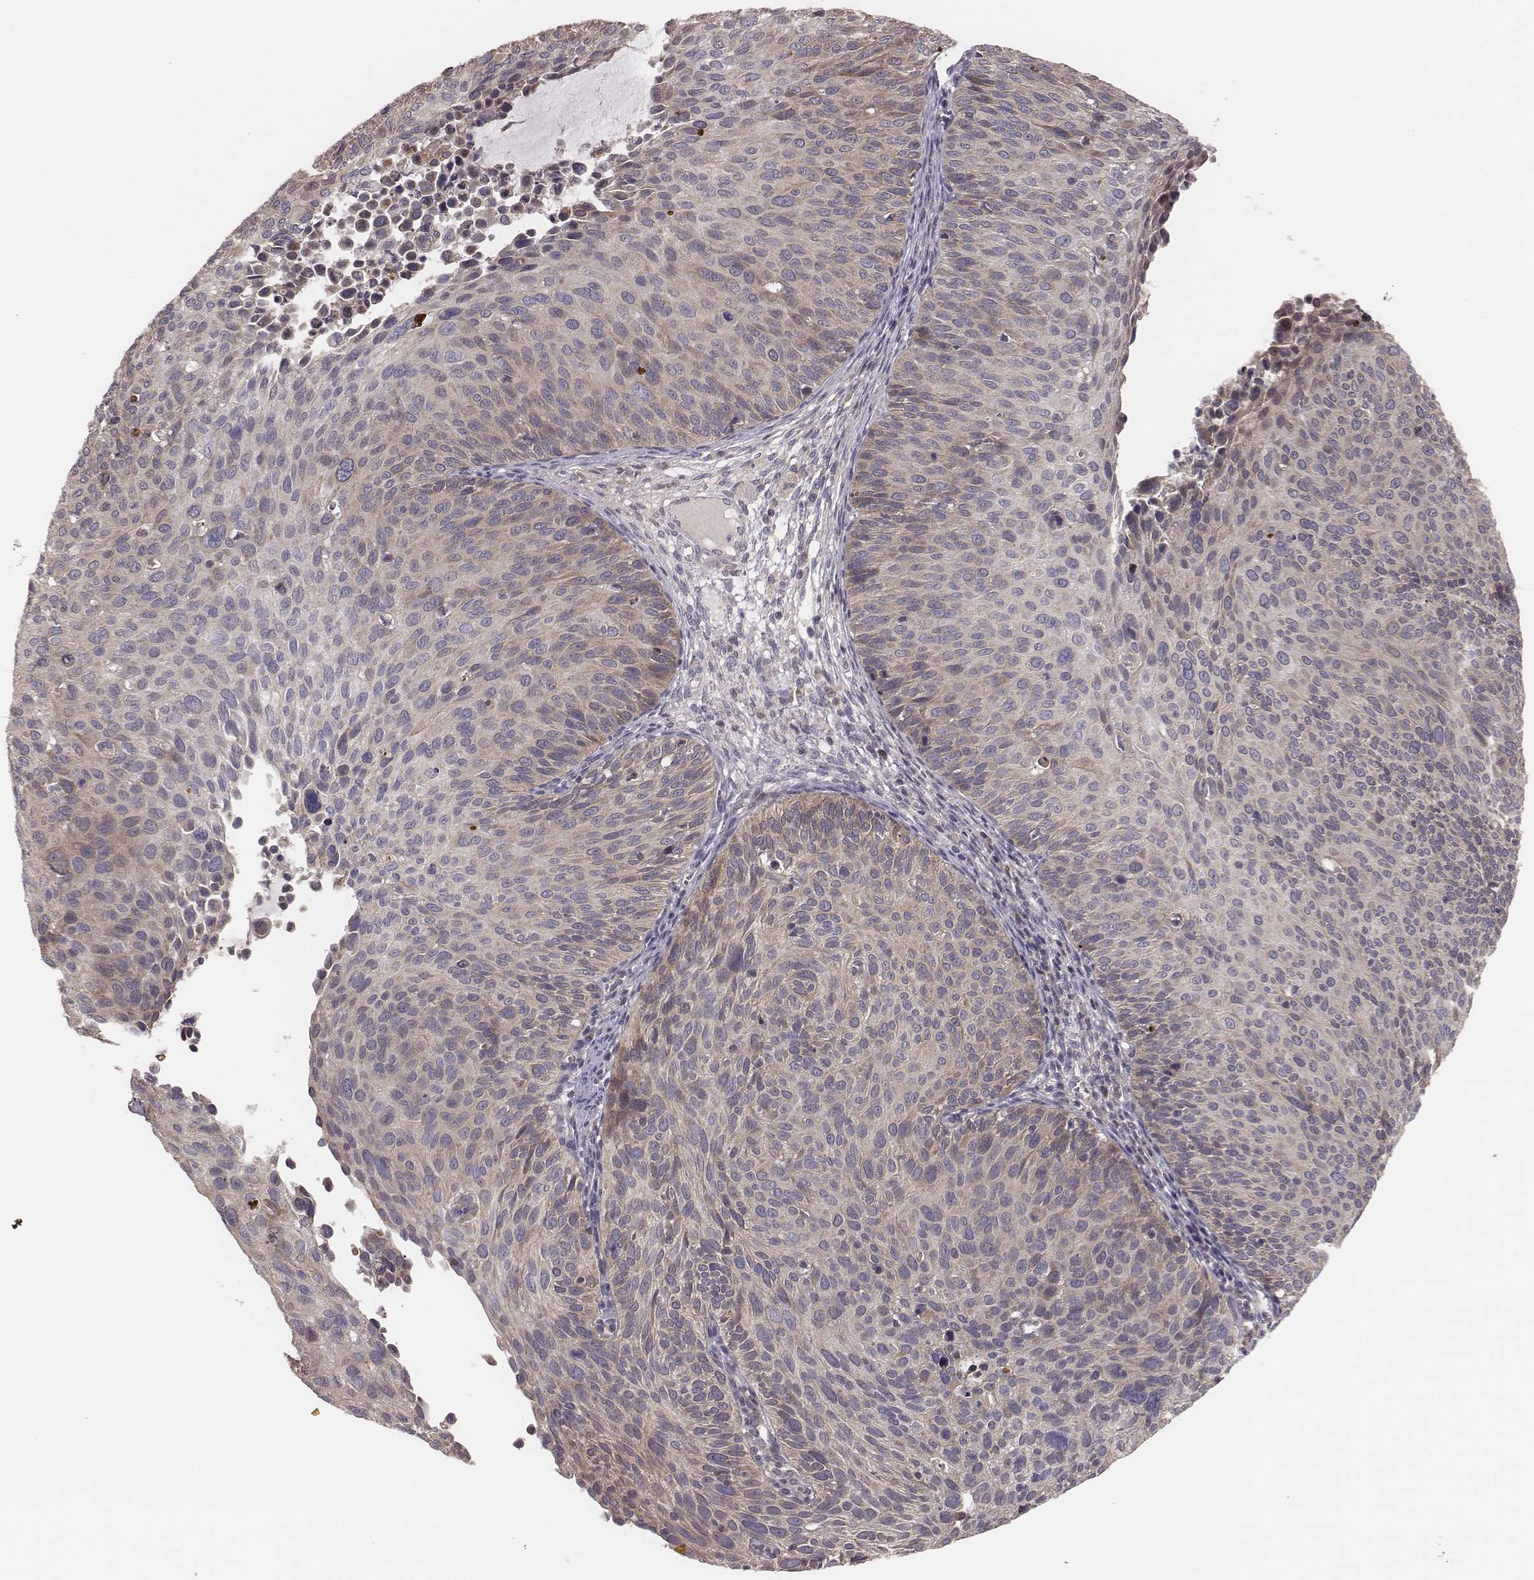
{"staining": {"intensity": "weak", "quantity": "25%-75%", "location": "cytoplasmic/membranous"}, "tissue": "cervical cancer", "cell_type": "Tumor cells", "image_type": "cancer", "snomed": [{"axis": "morphology", "description": "Squamous cell carcinoma, NOS"}, {"axis": "topography", "description": "Cervix"}], "caption": "This image demonstrates immunohistochemistry (IHC) staining of human cervical cancer (squamous cell carcinoma), with low weak cytoplasmic/membranous staining in about 25%-75% of tumor cells.", "gene": "HAVCR1", "patient": {"sex": "female", "age": 36}}